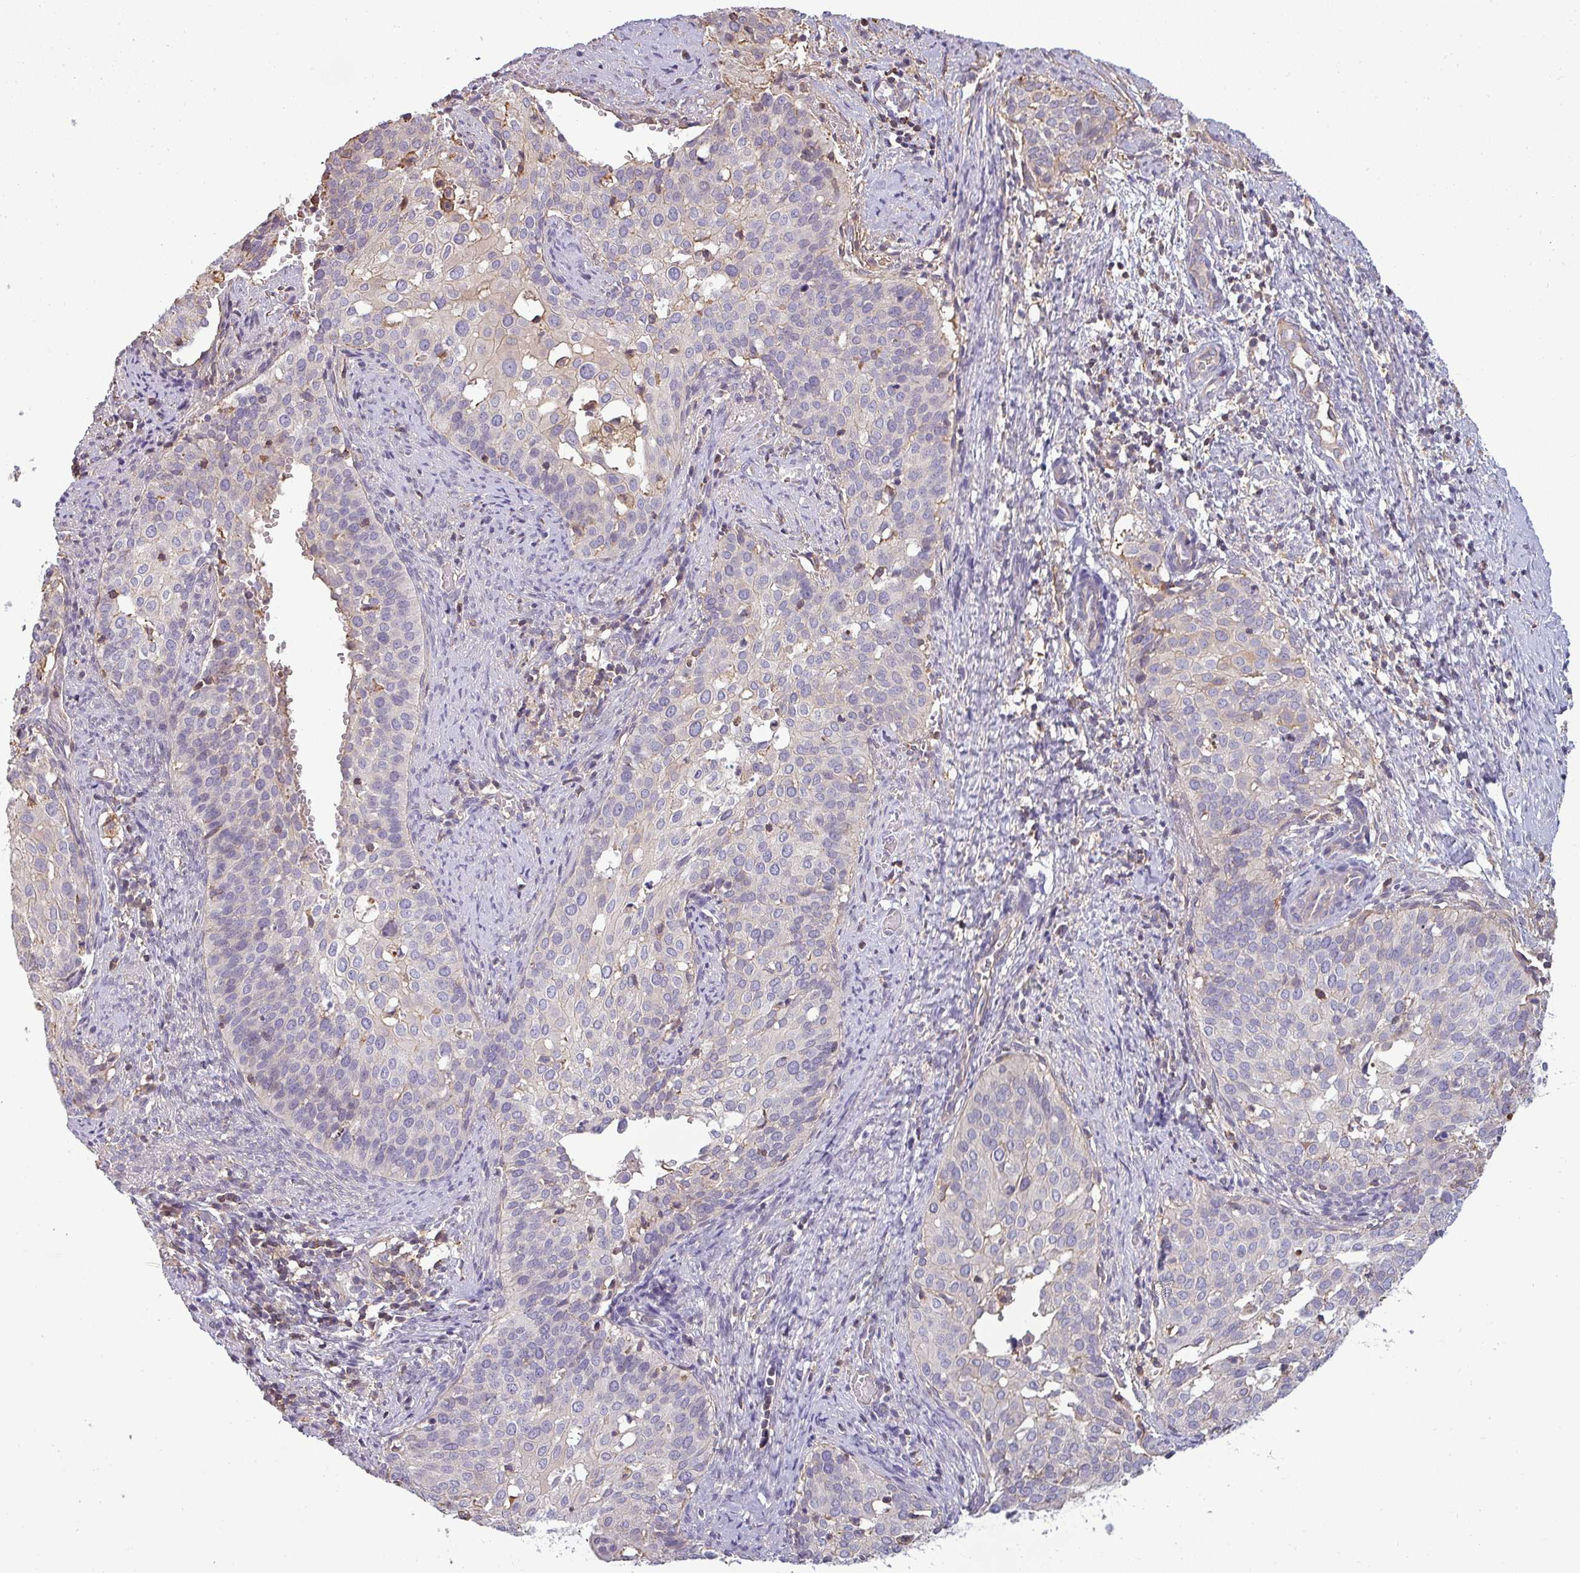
{"staining": {"intensity": "negative", "quantity": "none", "location": "none"}, "tissue": "cervical cancer", "cell_type": "Tumor cells", "image_type": "cancer", "snomed": [{"axis": "morphology", "description": "Squamous cell carcinoma, NOS"}, {"axis": "topography", "description": "Cervix"}], "caption": "Immunohistochemical staining of cervical cancer (squamous cell carcinoma) reveals no significant staining in tumor cells.", "gene": "ZNF835", "patient": {"sex": "female", "age": 44}}